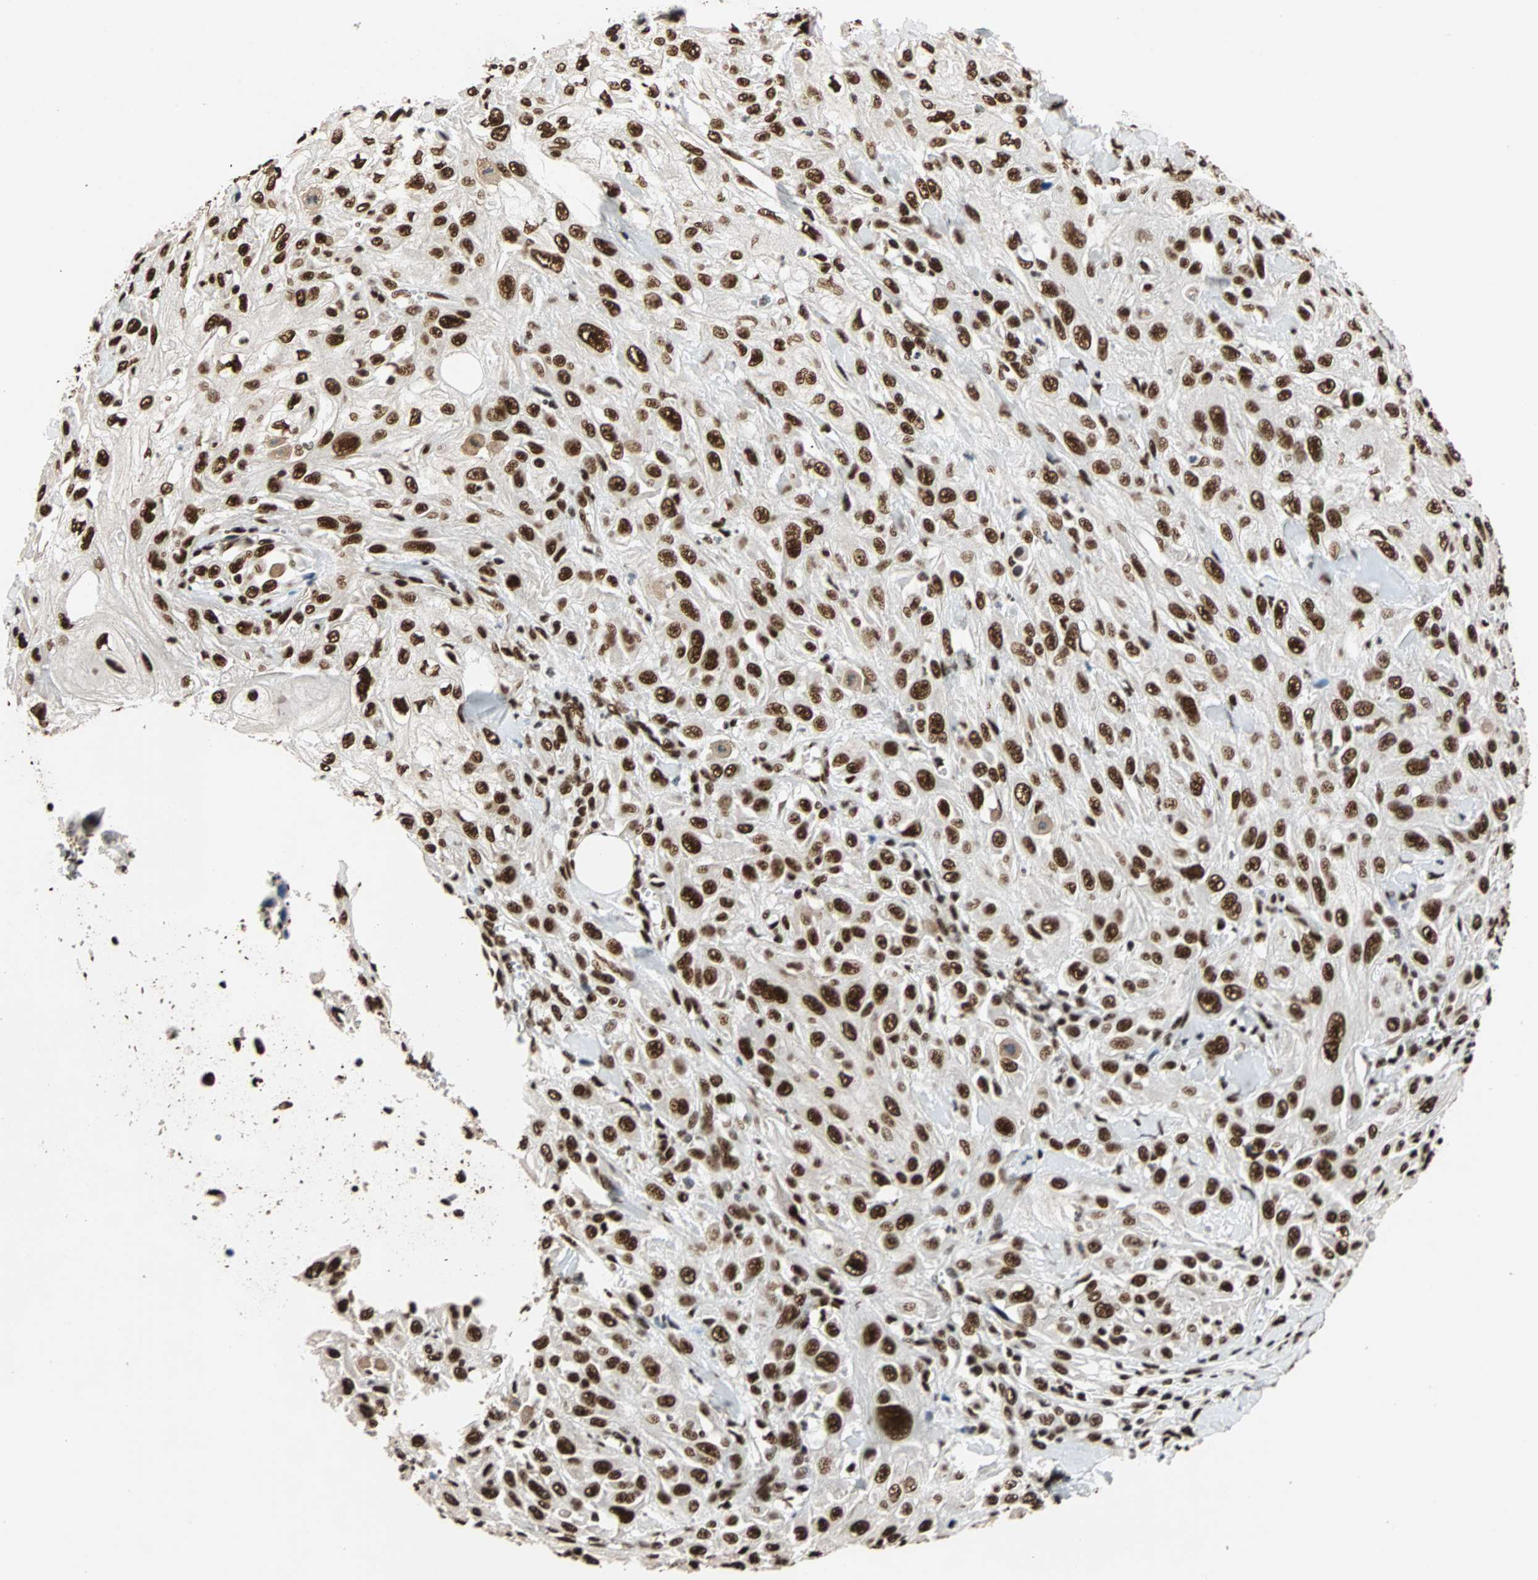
{"staining": {"intensity": "strong", "quantity": ">75%", "location": "nuclear"}, "tissue": "skin cancer", "cell_type": "Tumor cells", "image_type": "cancer", "snomed": [{"axis": "morphology", "description": "Squamous cell carcinoma, NOS"}, {"axis": "morphology", "description": "Squamous cell carcinoma, metastatic, NOS"}, {"axis": "topography", "description": "Skin"}, {"axis": "topography", "description": "Lymph node"}], "caption": "About >75% of tumor cells in squamous cell carcinoma (skin) display strong nuclear protein positivity as visualized by brown immunohistochemical staining.", "gene": "ILF2", "patient": {"sex": "male", "age": 75}}